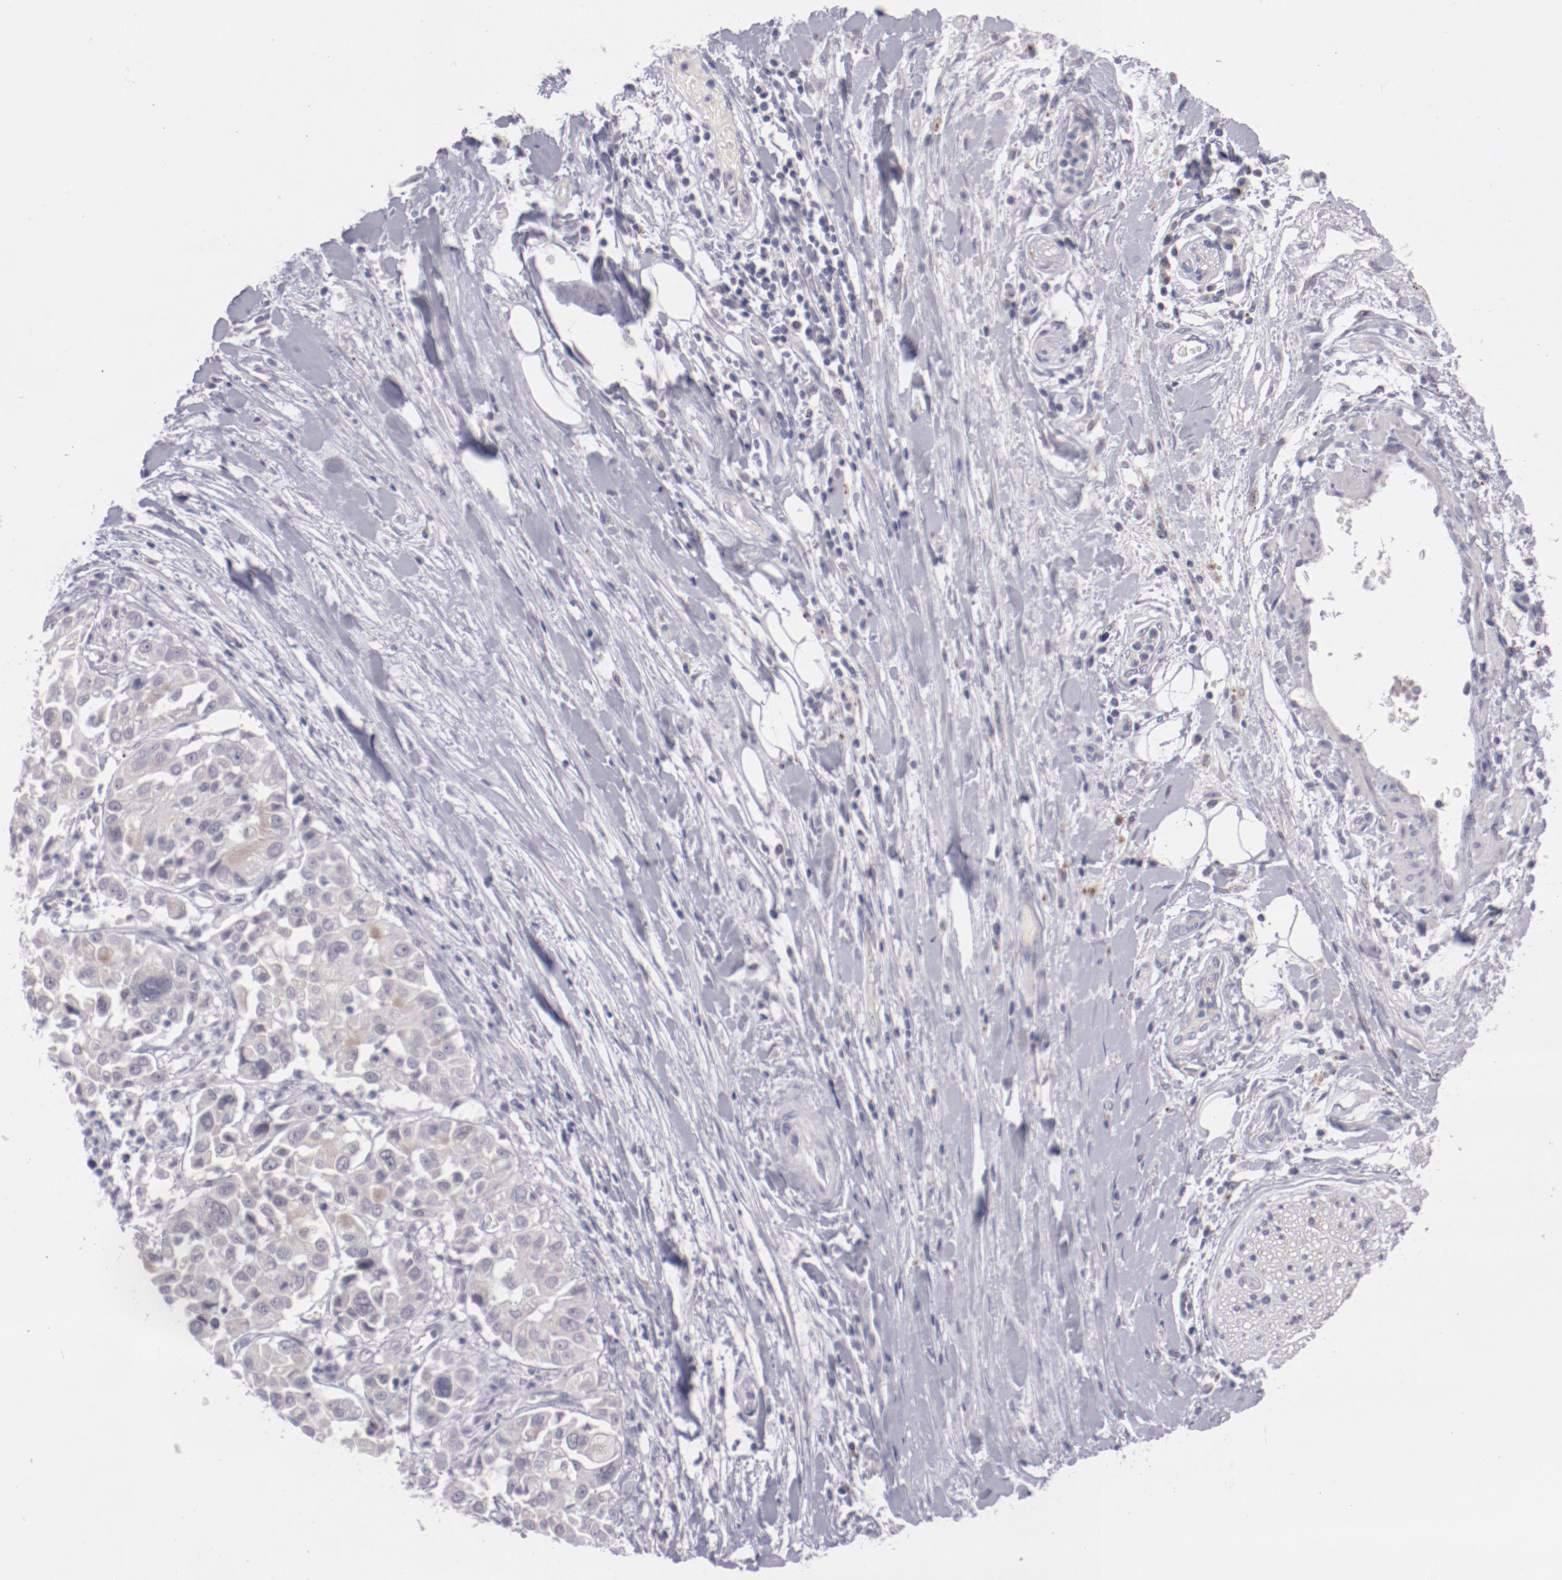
{"staining": {"intensity": "negative", "quantity": "none", "location": "none"}, "tissue": "pancreatic cancer", "cell_type": "Tumor cells", "image_type": "cancer", "snomed": [{"axis": "morphology", "description": "Adenocarcinoma, NOS"}, {"axis": "topography", "description": "Pancreas"}], "caption": "There is no significant positivity in tumor cells of pancreatic adenocarcinoma.", "gene": "TRAF3", "patient": {"sex": "female", "age": 52}}